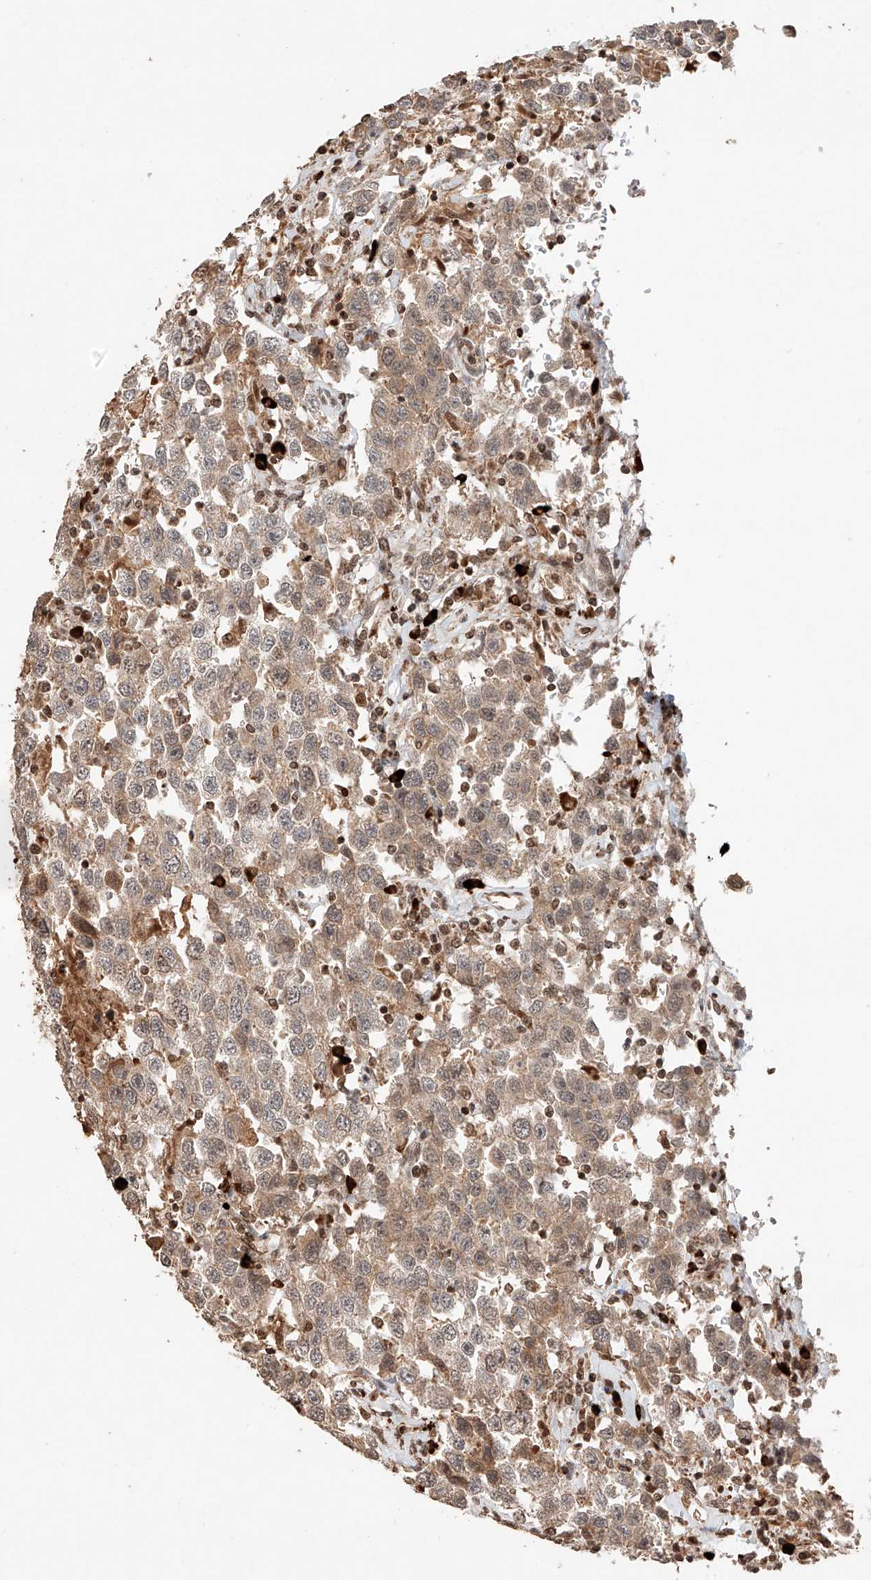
{"staining": {"intensity": "weak", "quantity": "<25%", "location": "cytoplasmic/membranous"}, "tissue": "testis cancer", "cell_type": "Tumor cells", "image_type": "cancer", "snomed": [{"axis": "morphology", "description": "Seminoma, NOS"}, {"axis": "topography", "description": "Testis"}], "caption": "This is a image of immunohistochemistry (IHC) staining of testis seminoma, which shows no staining in tumor cells.", "gene": "ARHGAP33", "patient": {"sex": "male", "age": 41}}